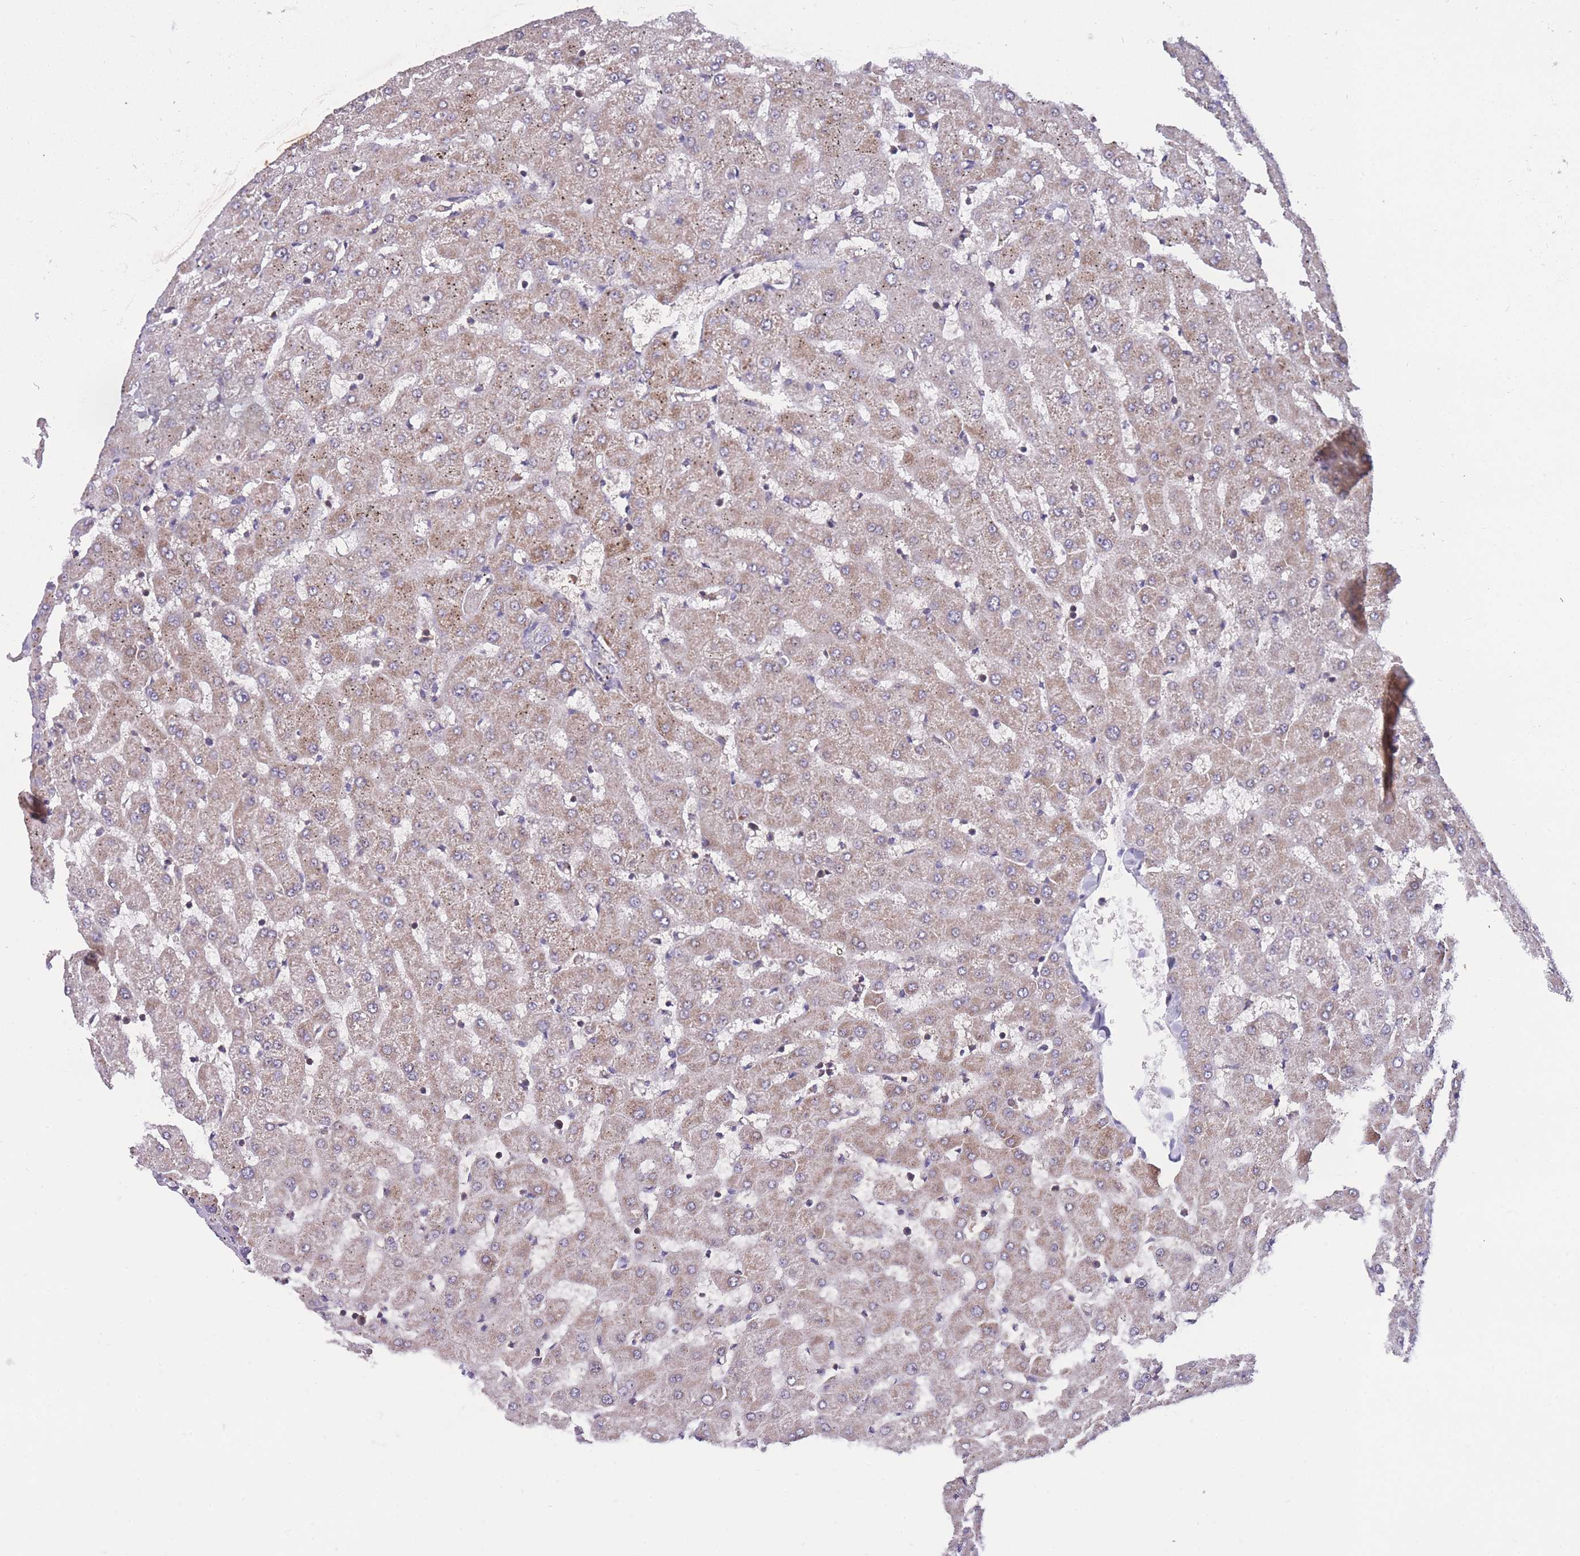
{"staining": {"intensity": "negative", "quantity": "none", "location": "none"}, "tissue": "liver", "cell_type": "Cholangiocytes", "image_type": "normal", "snomed": [{"axis": "morphology", "description": "Normal tissue, NOS"}, {"axis": "topography", "description": "Liver"}], "caption": "This is an IHC histopathology image of unremarkable liver. There is no positivity in cholangiocytes.", "gene": "UBE2NL", "patient": {"sex": "female", "age": 63}}